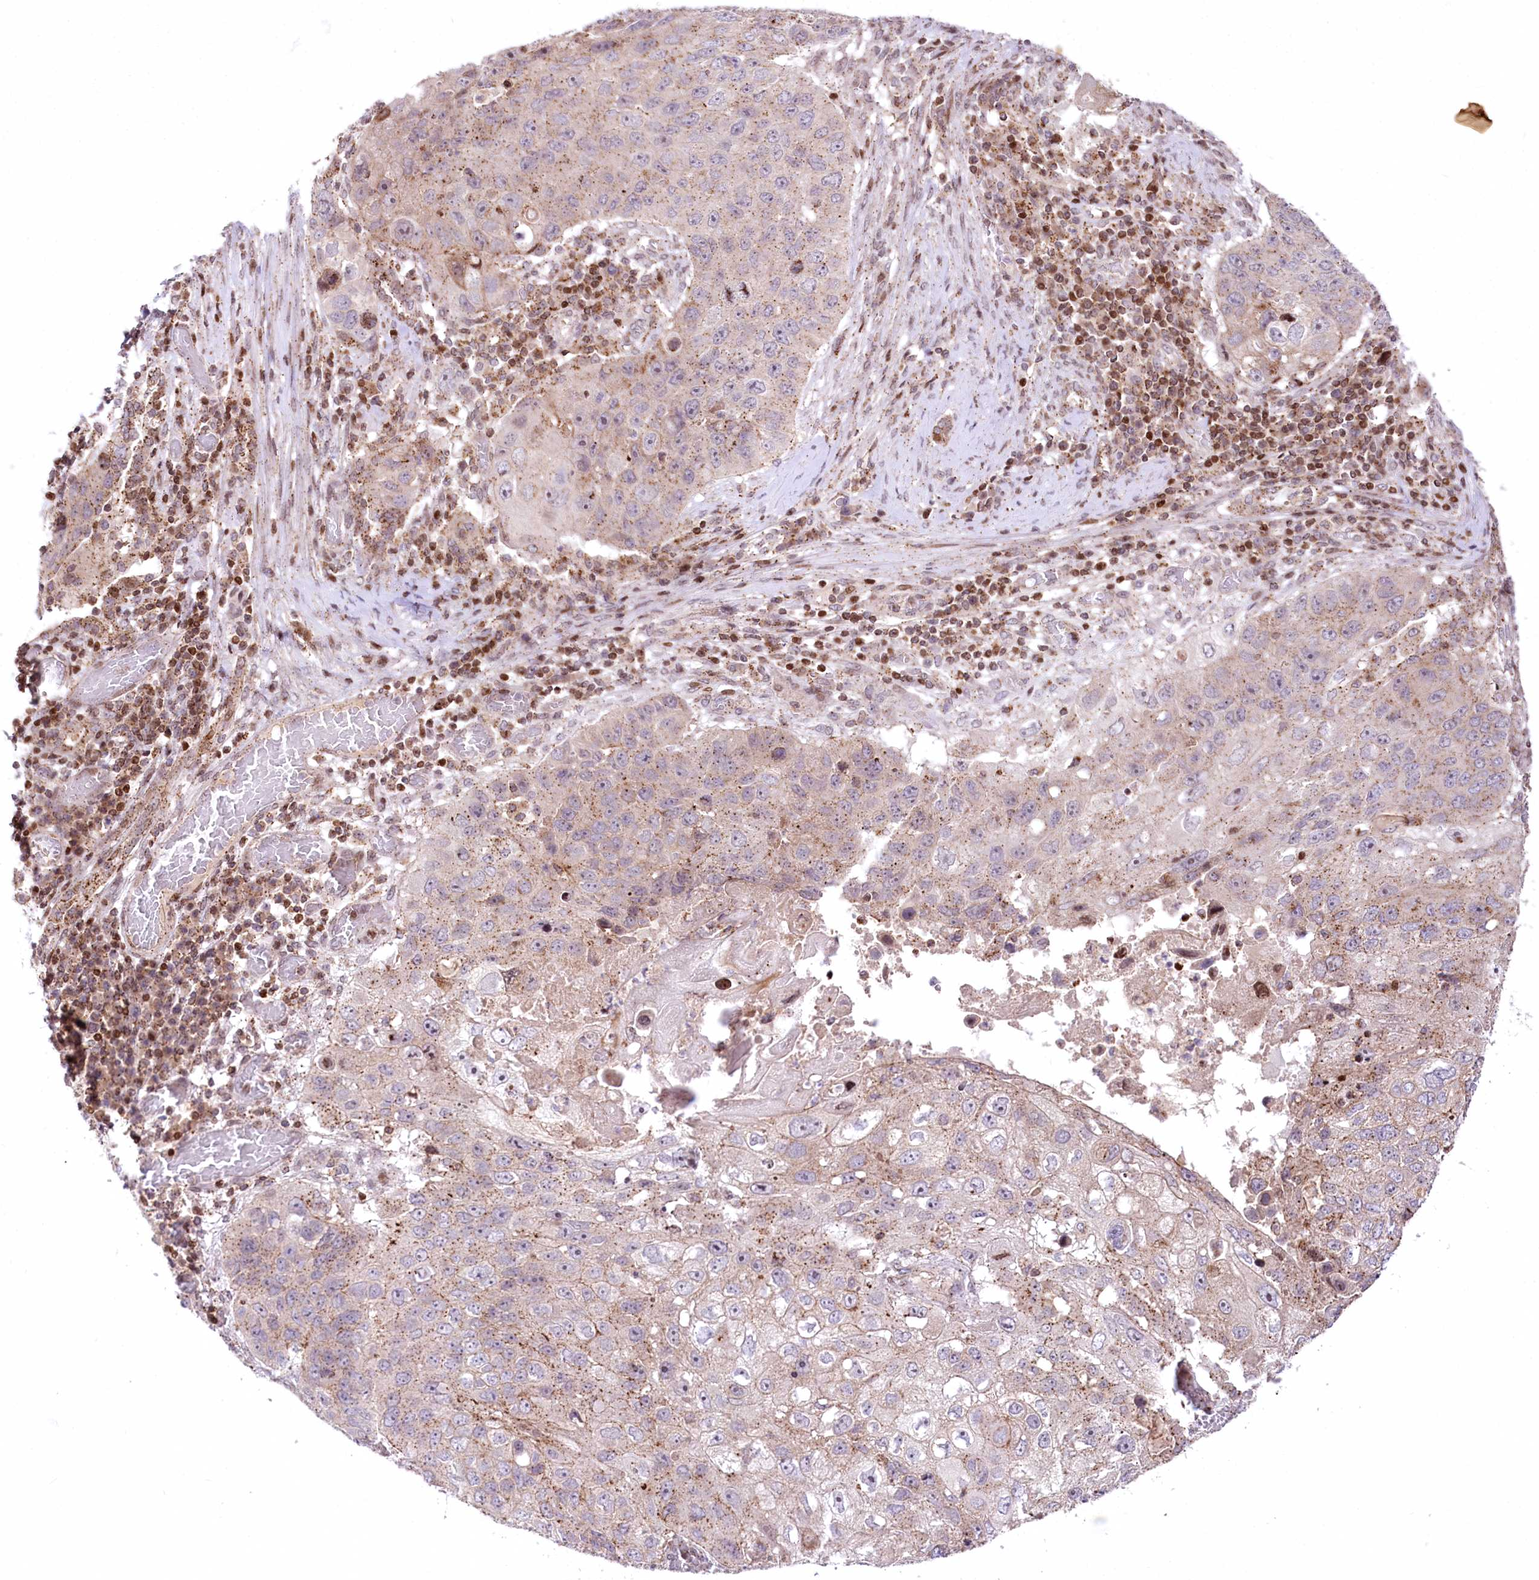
{"staining": {"intensity": "weak", "quantity": "25%-75%", "location": "cytoplasmic/membranous"}, "tissue": "lung cancer", "cell_type": "Tumor cells", "image_type": "cancer", "snomed": [{"axis": "morphology", "description": "Squamous cell carcinoma, NOS"}, {"axis": "topography", "description": "Lung"}], "caption": "A high-resolution micrograph shows immunohistochemistry staining of lung cancer (squamous cell carcinoma), which exhibits weak cytoplasmic/membranous expression in approximately 25%-75% of tumor cells.", "gene": "ZFYVE27", "patient": {"sex": "male", "age": 61}}